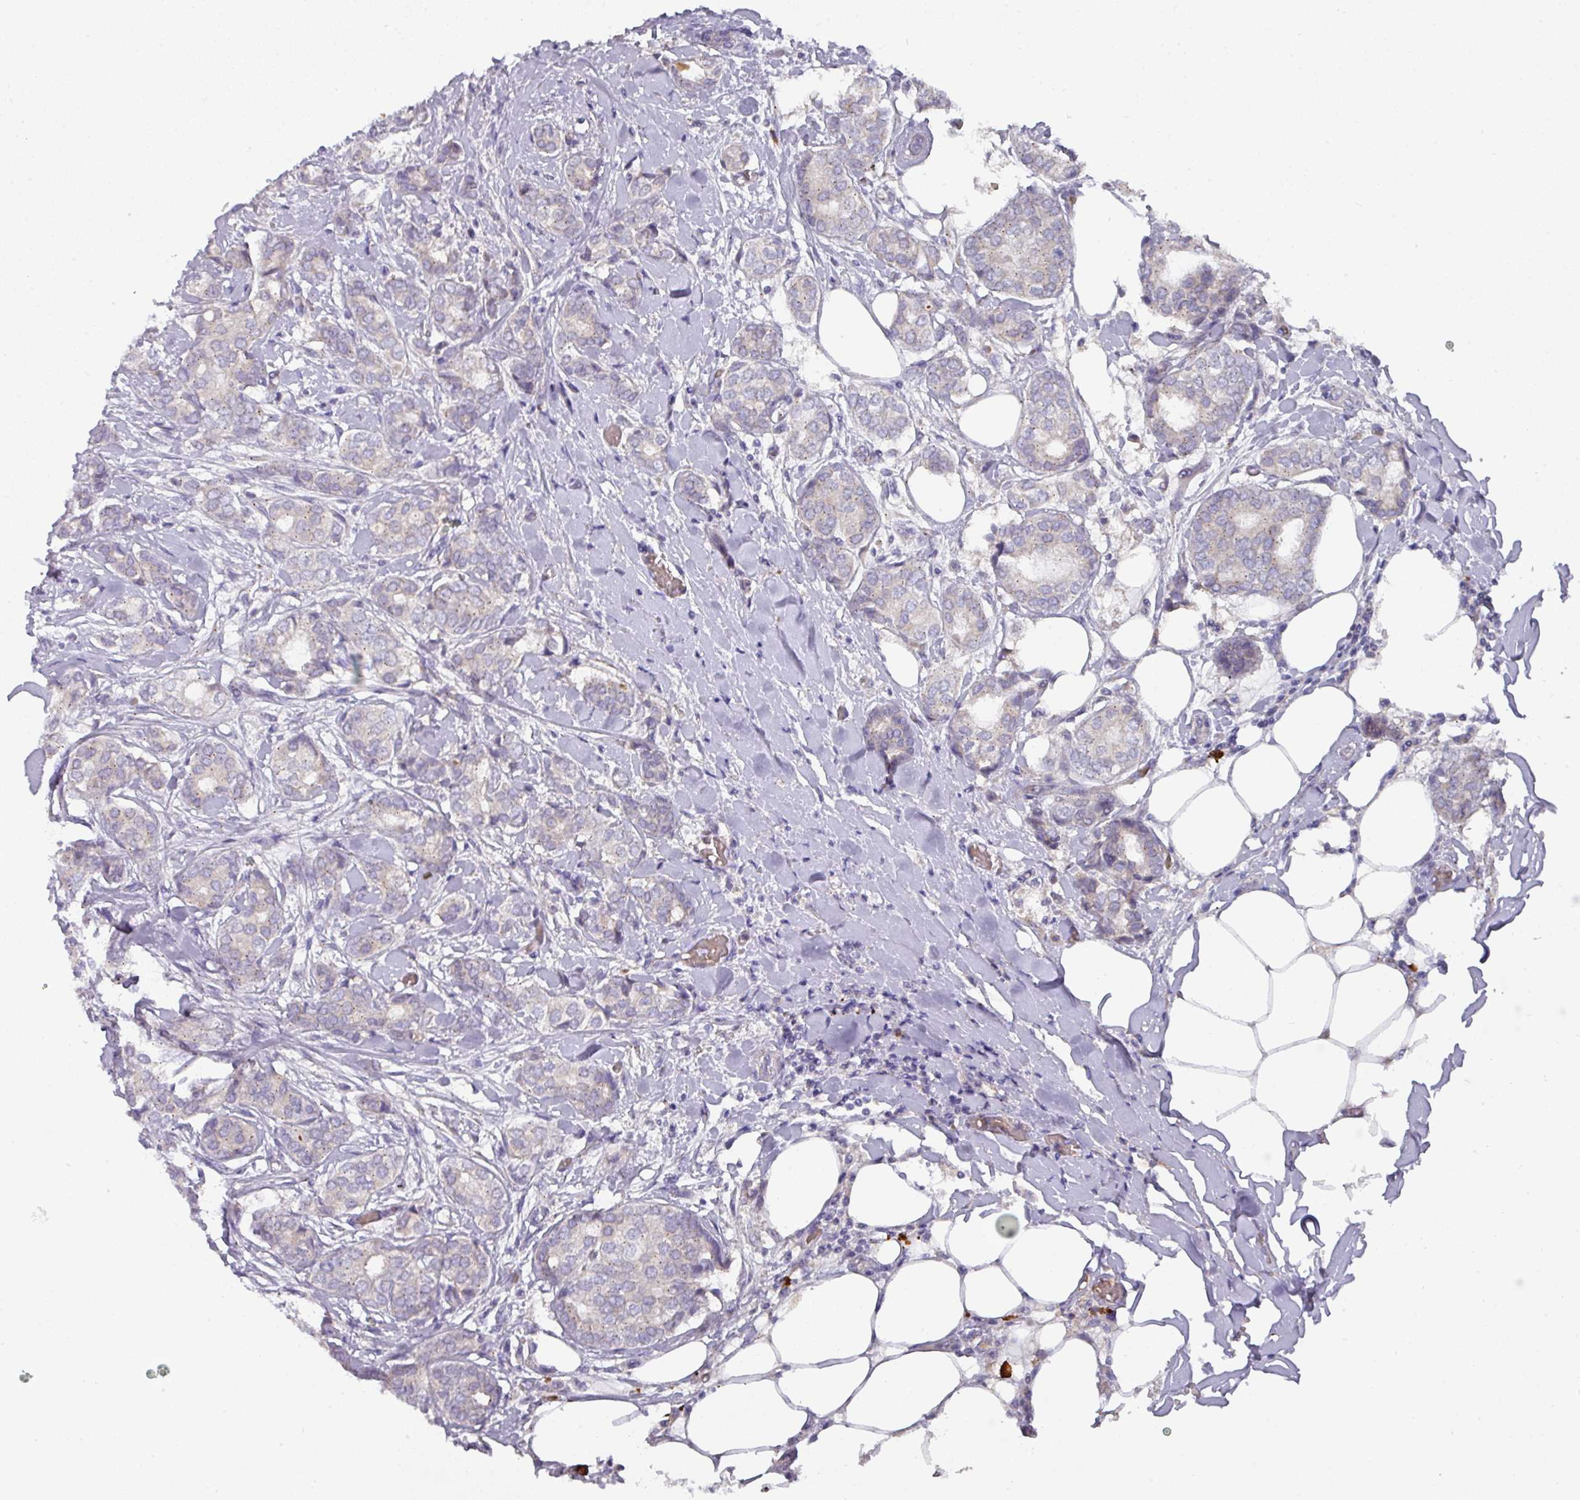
{"staining": {"intensity": "negative", "quantity": "none", "location": "none"}, "tissue": "breast cancer", "cell_type": "Tumor cells", "image_type": "cancer", "snomed": [{"axis": "morphology", "description": "Duct carcinoma"}, {"axis": "topography", "description": "Breast"}], "caption": "IHC photomicrograph of human intraductal carcinoma (breast) stained for a protein (brown), which reveals no expression in tumor cells. (DAB immunohistochemistry (IHC) with hematoxylin counter stain).", "gene": "IL4R", "patient": {"sex": "female", "age": 73}}